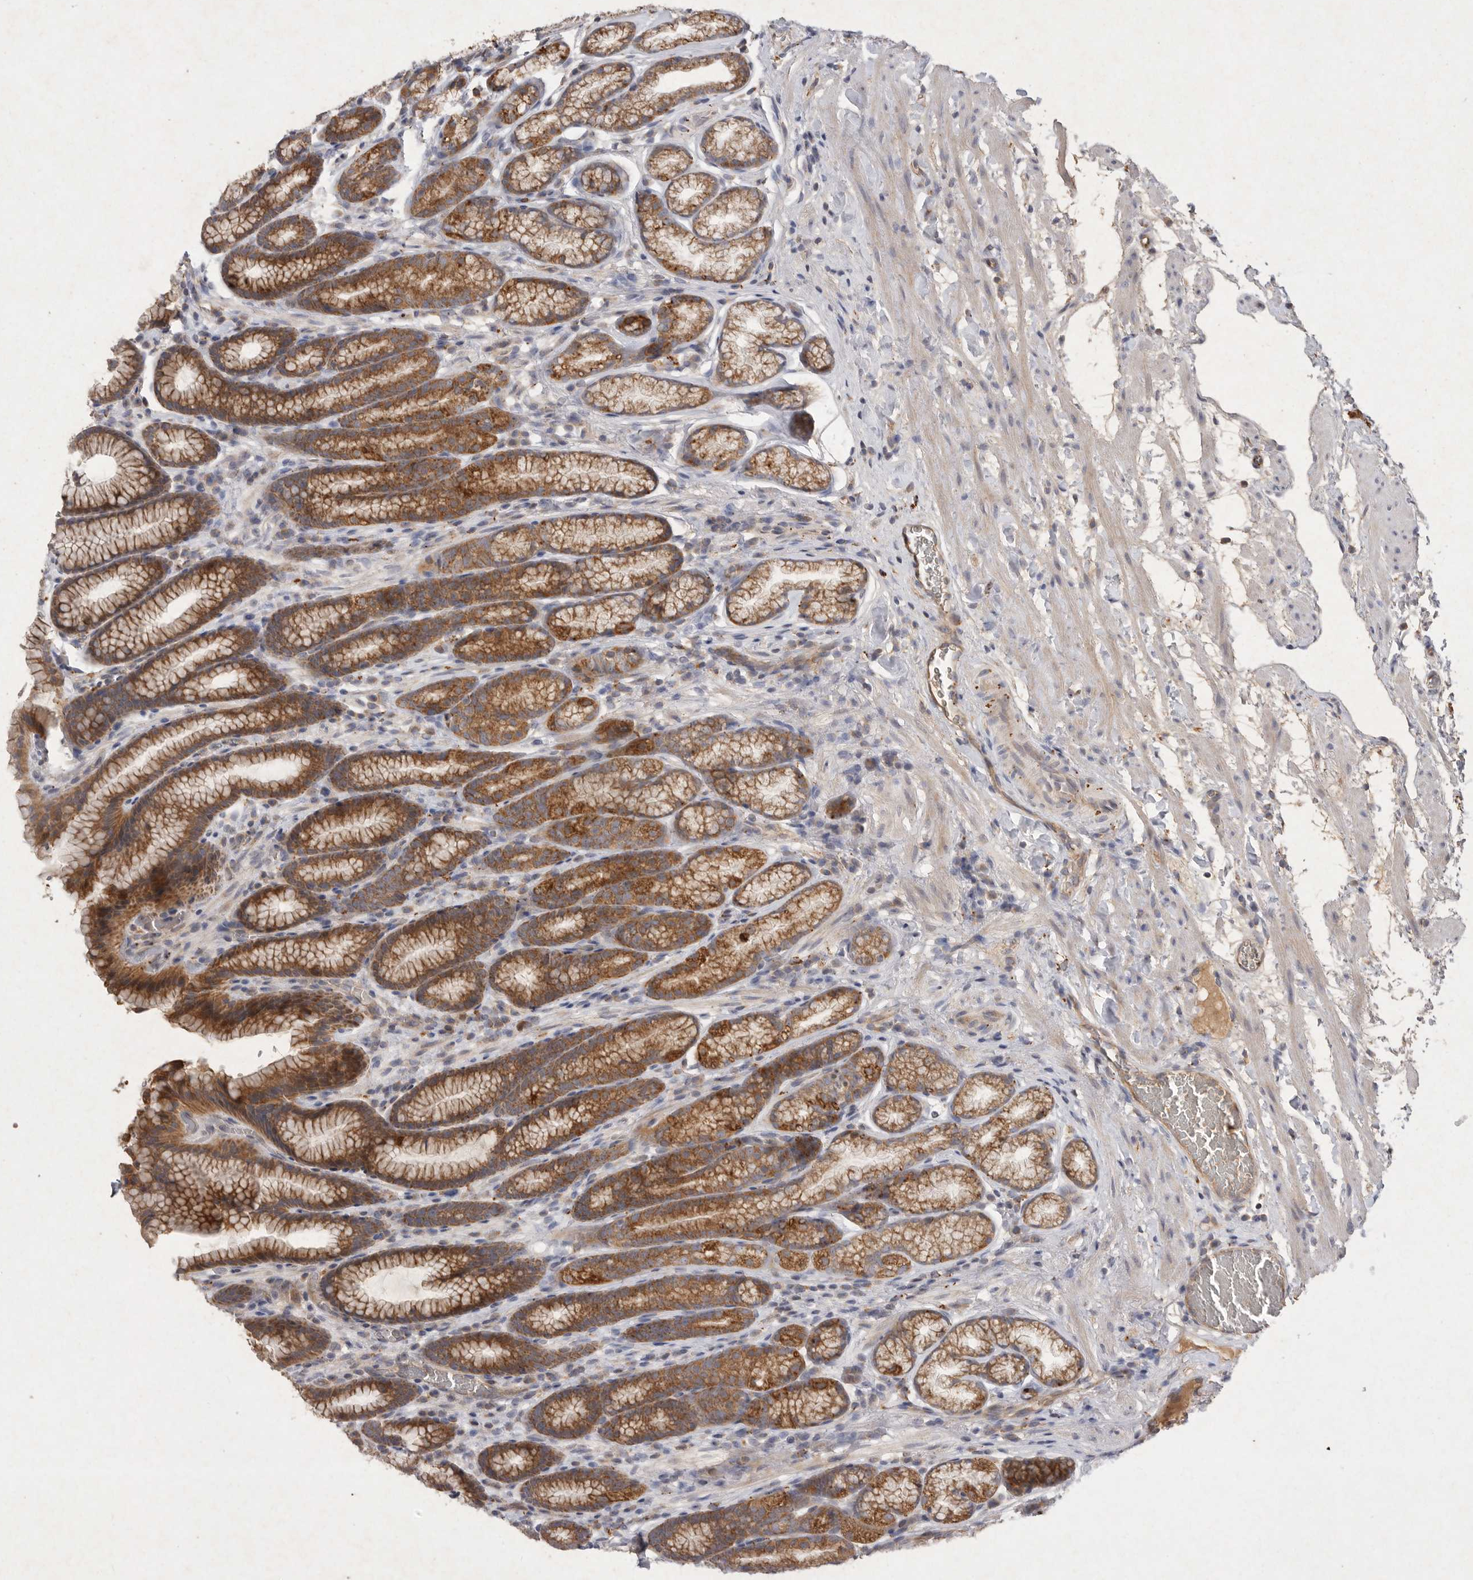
{"staining": {"intensity": "strong", "quantity": ">75%", "location": "cytoplasmic/membranous"}, "tissue": "stomach", "cell_type": "Glandular cells", "image_type": "normal", "snomed": [{"axis": "morphology", "description": "Normal tissue, NOS"}, {"axis": "topography", "description": "Stomach"}], "caption": "A photomicrograph of stomach stained for a protein exhibits strong cytoplasmic/membranous brown staining in glandular cells. The protein is stained brown, and the nuclei are stained in blue (DAB IHC with brightfield microscopy, high magnification).", "gene": "MRPL41", "patient": {"sex": "male", "age": 42}}